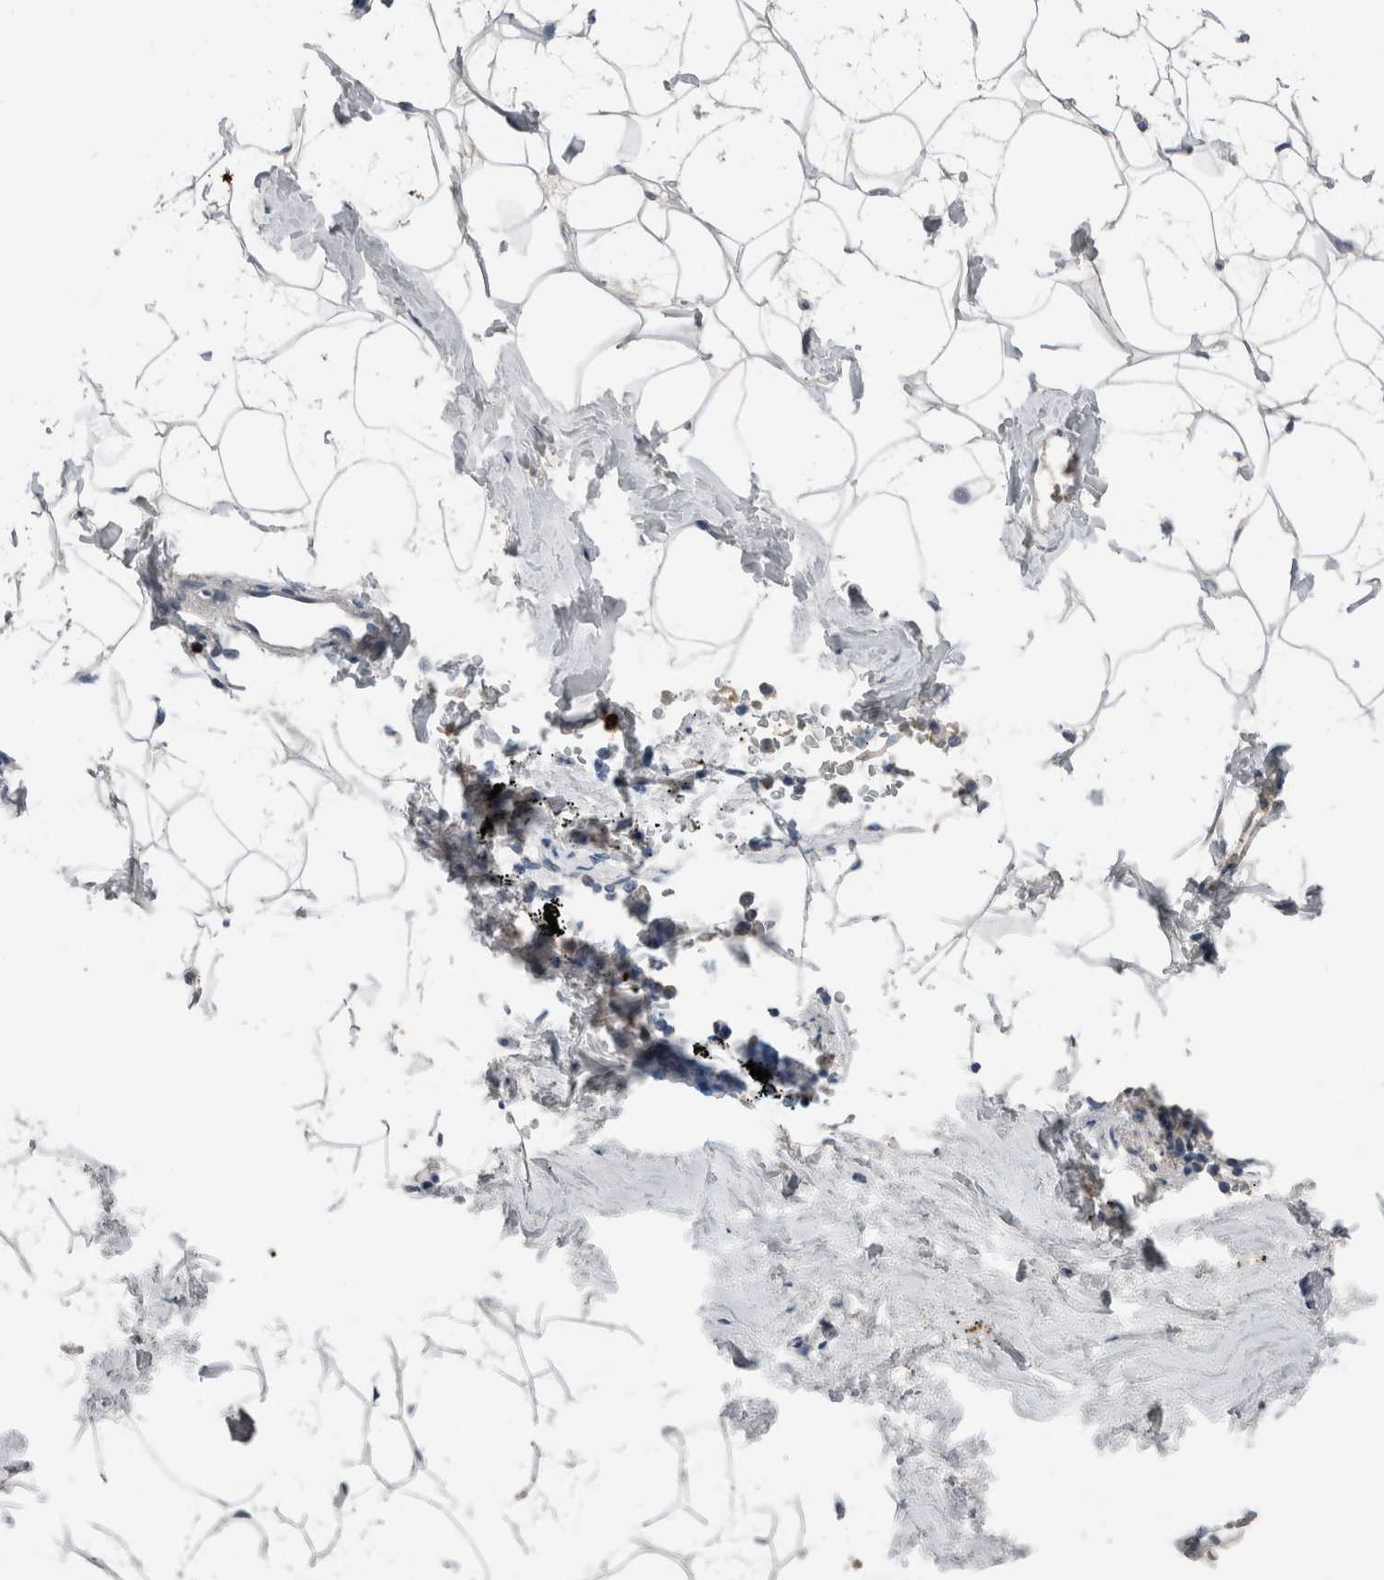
{"staining": {"intensity": "negative", "quantity": "none", "location": "none"}, "tissue": "adipose tissue", "cell_type": "Adipocytes", "image_type": "normal", "snomed": [{"axis": "morphology", "description": "Normal tissue, NOS"}, {"axis": "morphology", "description": "Fibrosis, NOS"}, {"axis": "topography", "description": "Breast"}, {"axis": "topography", "description": "Adipose tissue"}], "caption": "This is an immunohistochemistry (IHC) image of normal adipose tissue. There is no positivity in adipocytes.", "gene": "CRNN", "patient": {"sex": "female", "age": 39}}